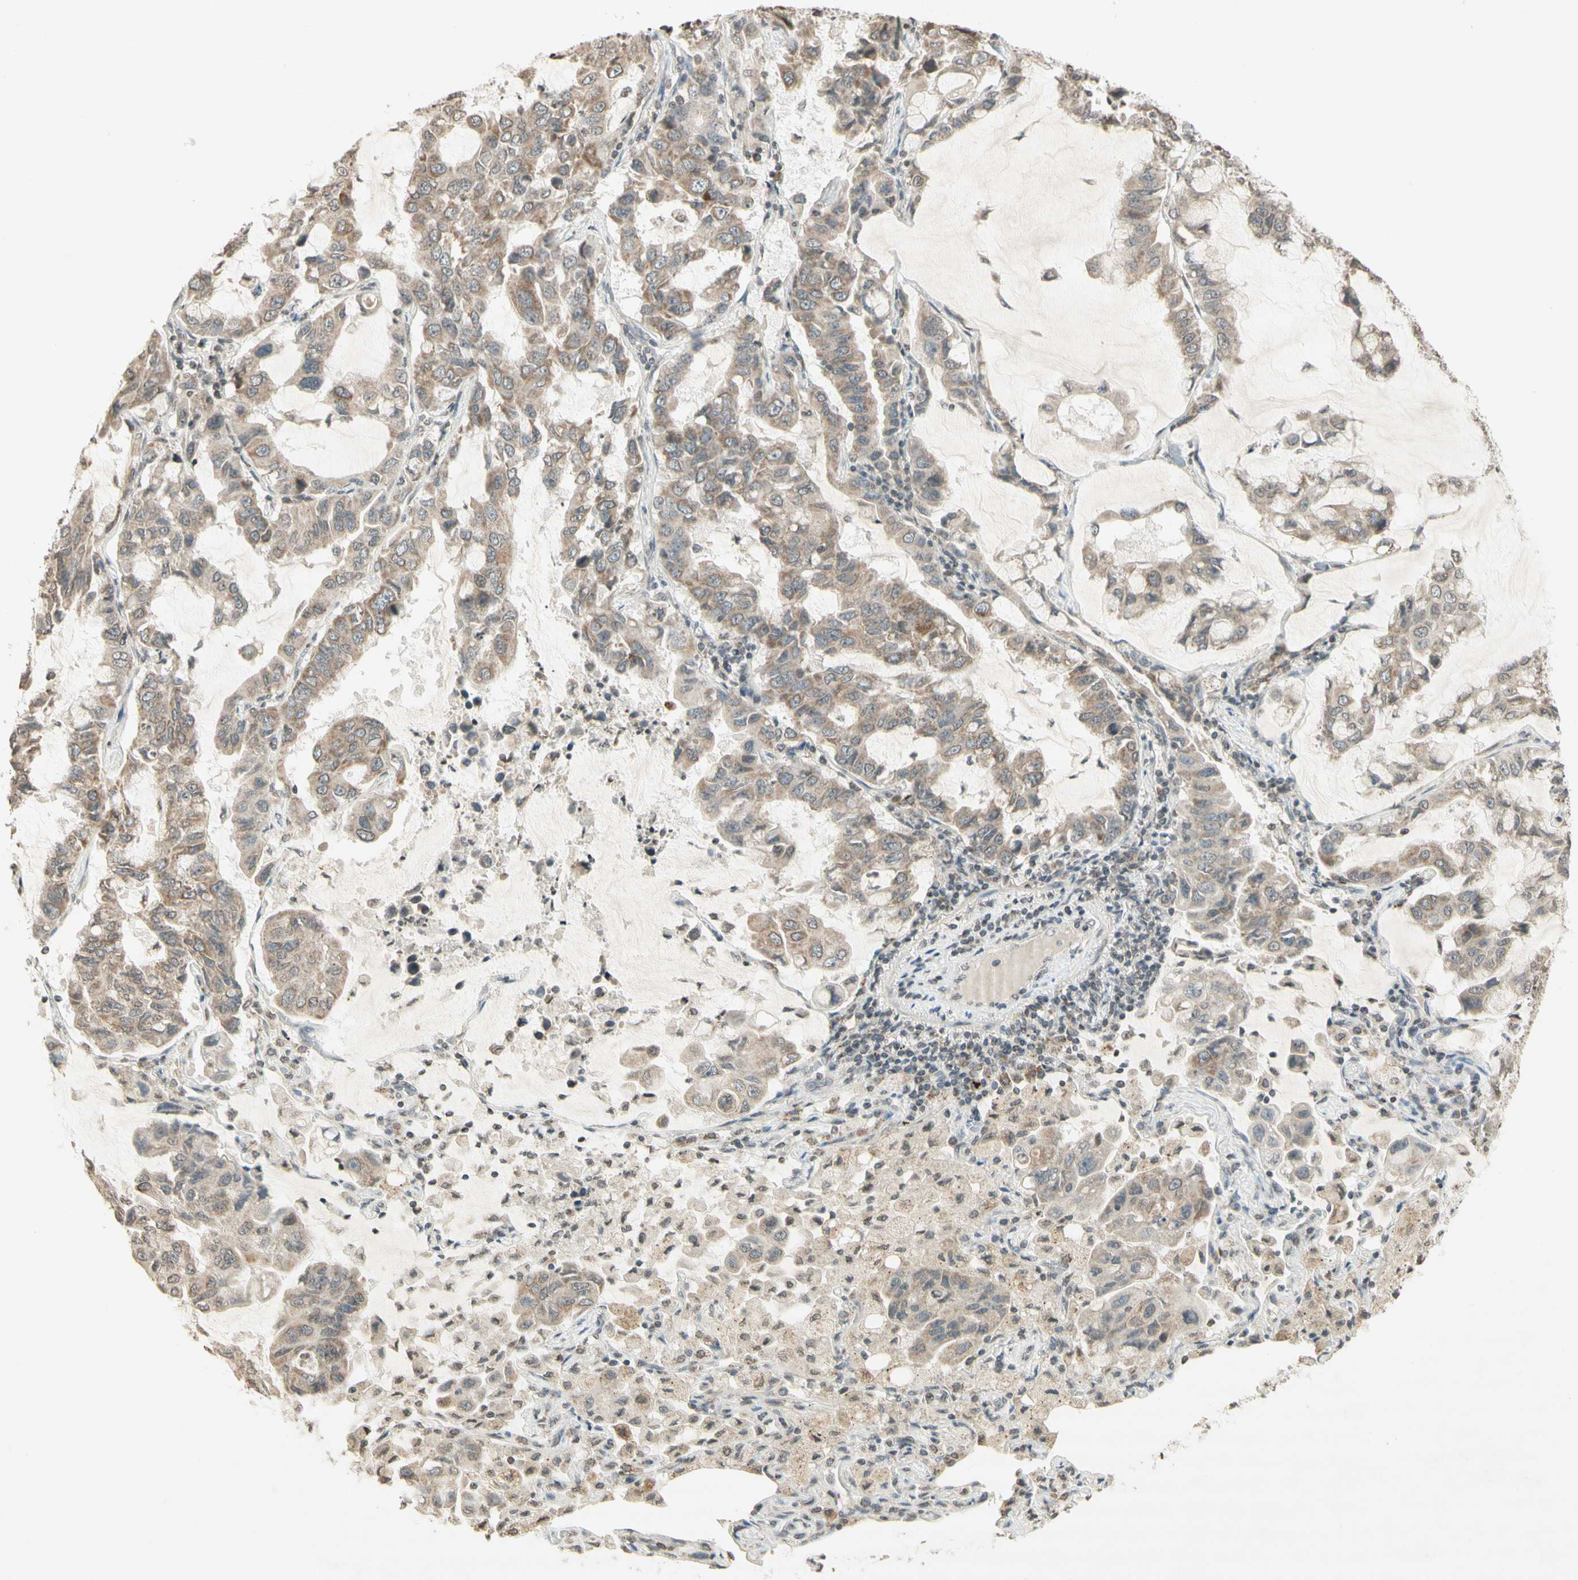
{"staining": {"intensity": "weak", "quantity": ">75%", "location": "cytoplasmic/membranous"}, "tissue": "lung cancer", "cell_type": "Tumor cells", "image_type": "cancer", "snomed": [{"axis": "morphology", "description": "Adenocarcinoma, NOS"}, {"axis": "topography", "description": "Lung"}], "caption": "Weak cytoplasmic/membranous staining for a protein is seen in approximately >75% of tumor cells of adenocarcinoma (lung) using immunohistochemistry (IHC).", "gene": "CCNI", "patient": {"sex": "male", "age": 64}}